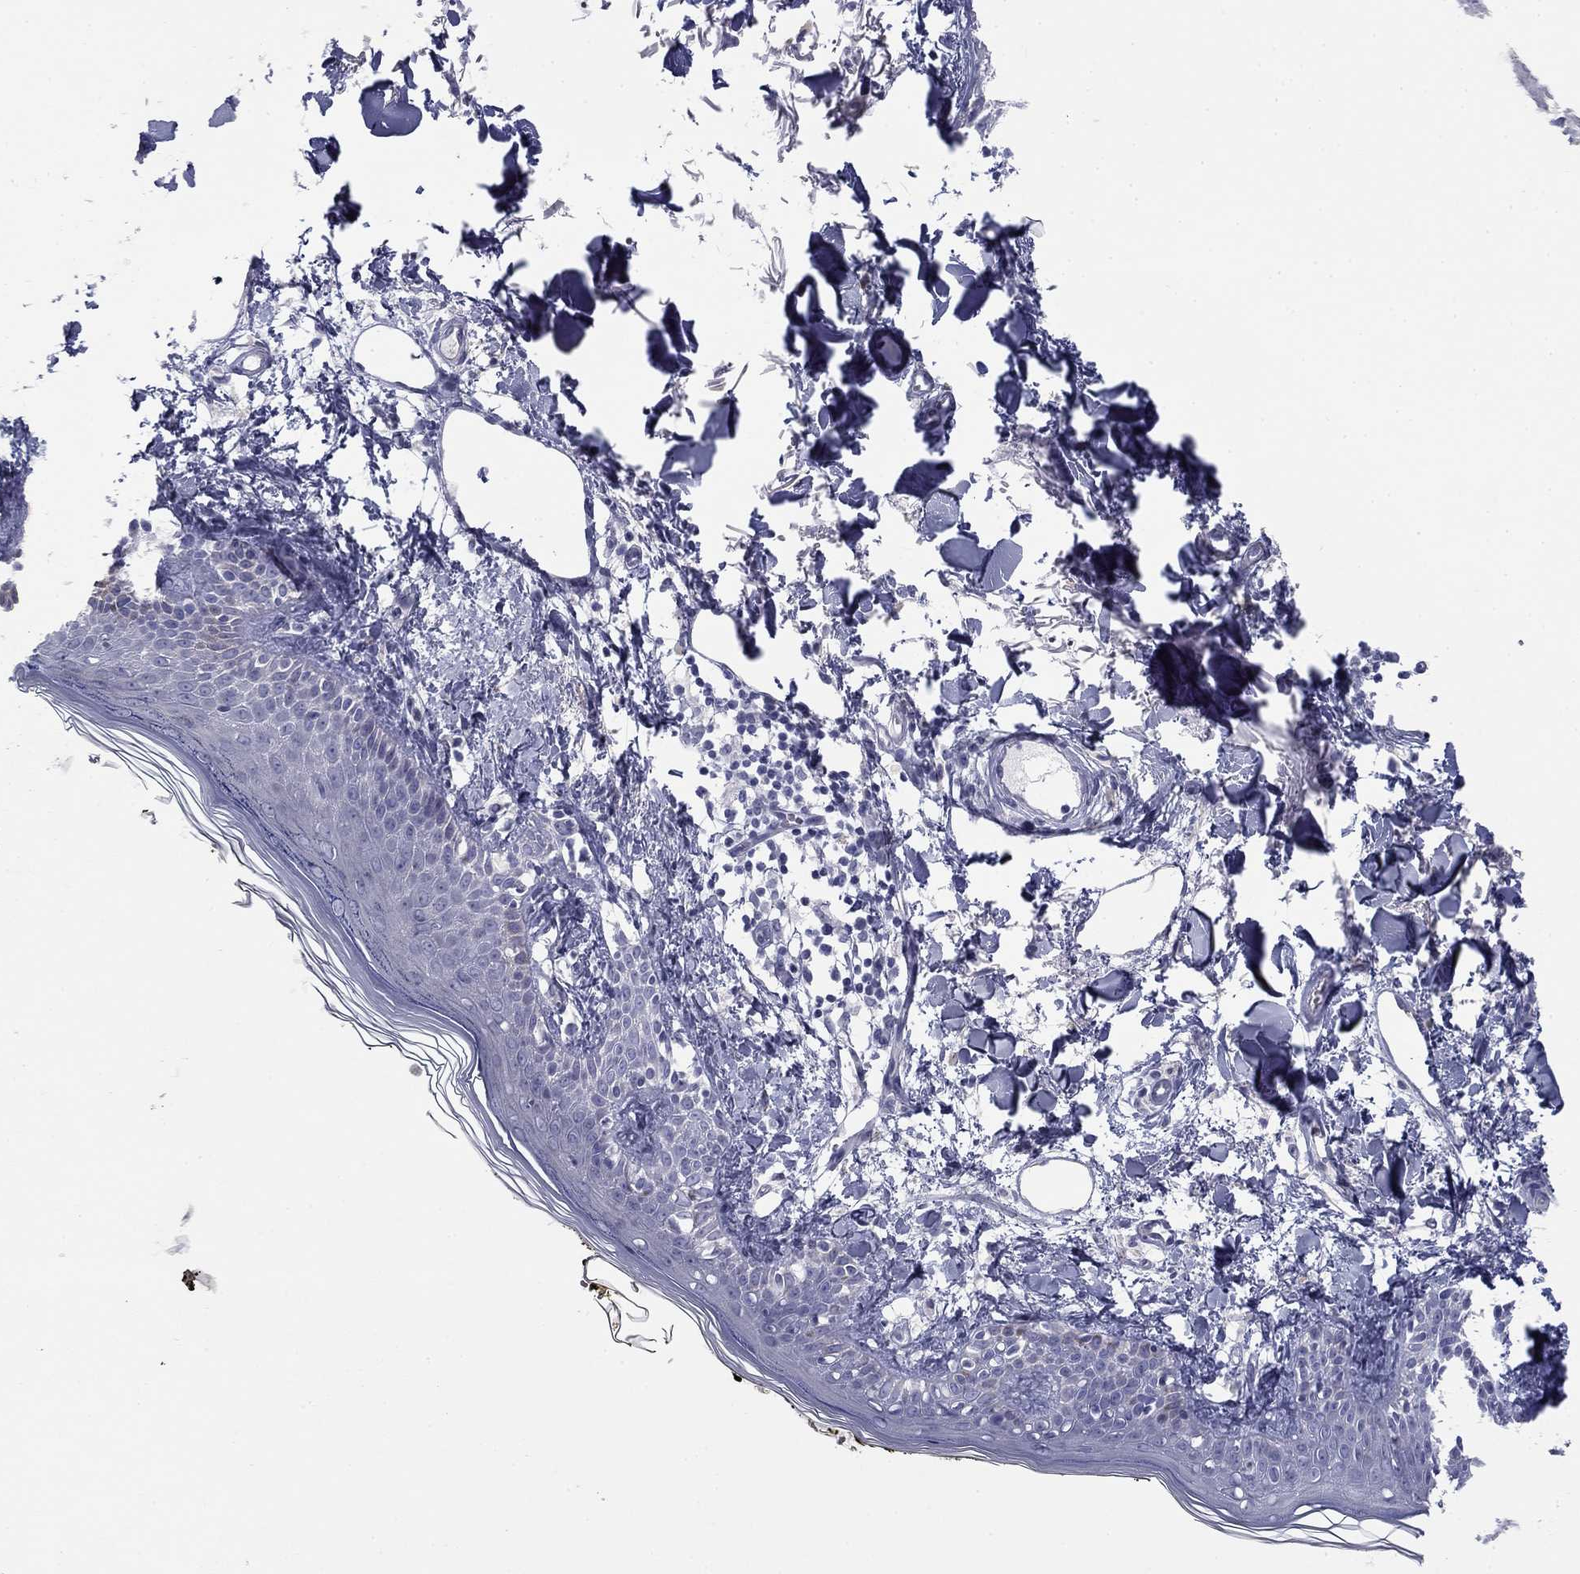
{"staining": {"intensity": "negative", "quantity": "none", "location": "none"}, "tissue": "skin", "cell_type": "Fibroblasts", "image_type": "normal", "snomed": [{"axis": "morphology", "description": "Normal tissue, NOS"}, {"axis": "topography", "description": "Skin"}], "caption": "IHC photomicrograph of benign skin: human skin stained with DAB (3,3'-diaminobenzidine) reveals no significant protein staining in fibroblasts. (DAB (3,3'-diaminobenzidine) IHC with hematoxylin counter stain).", "gene": "TIGD4", "patient": {"sex": "male", "age": 76}}